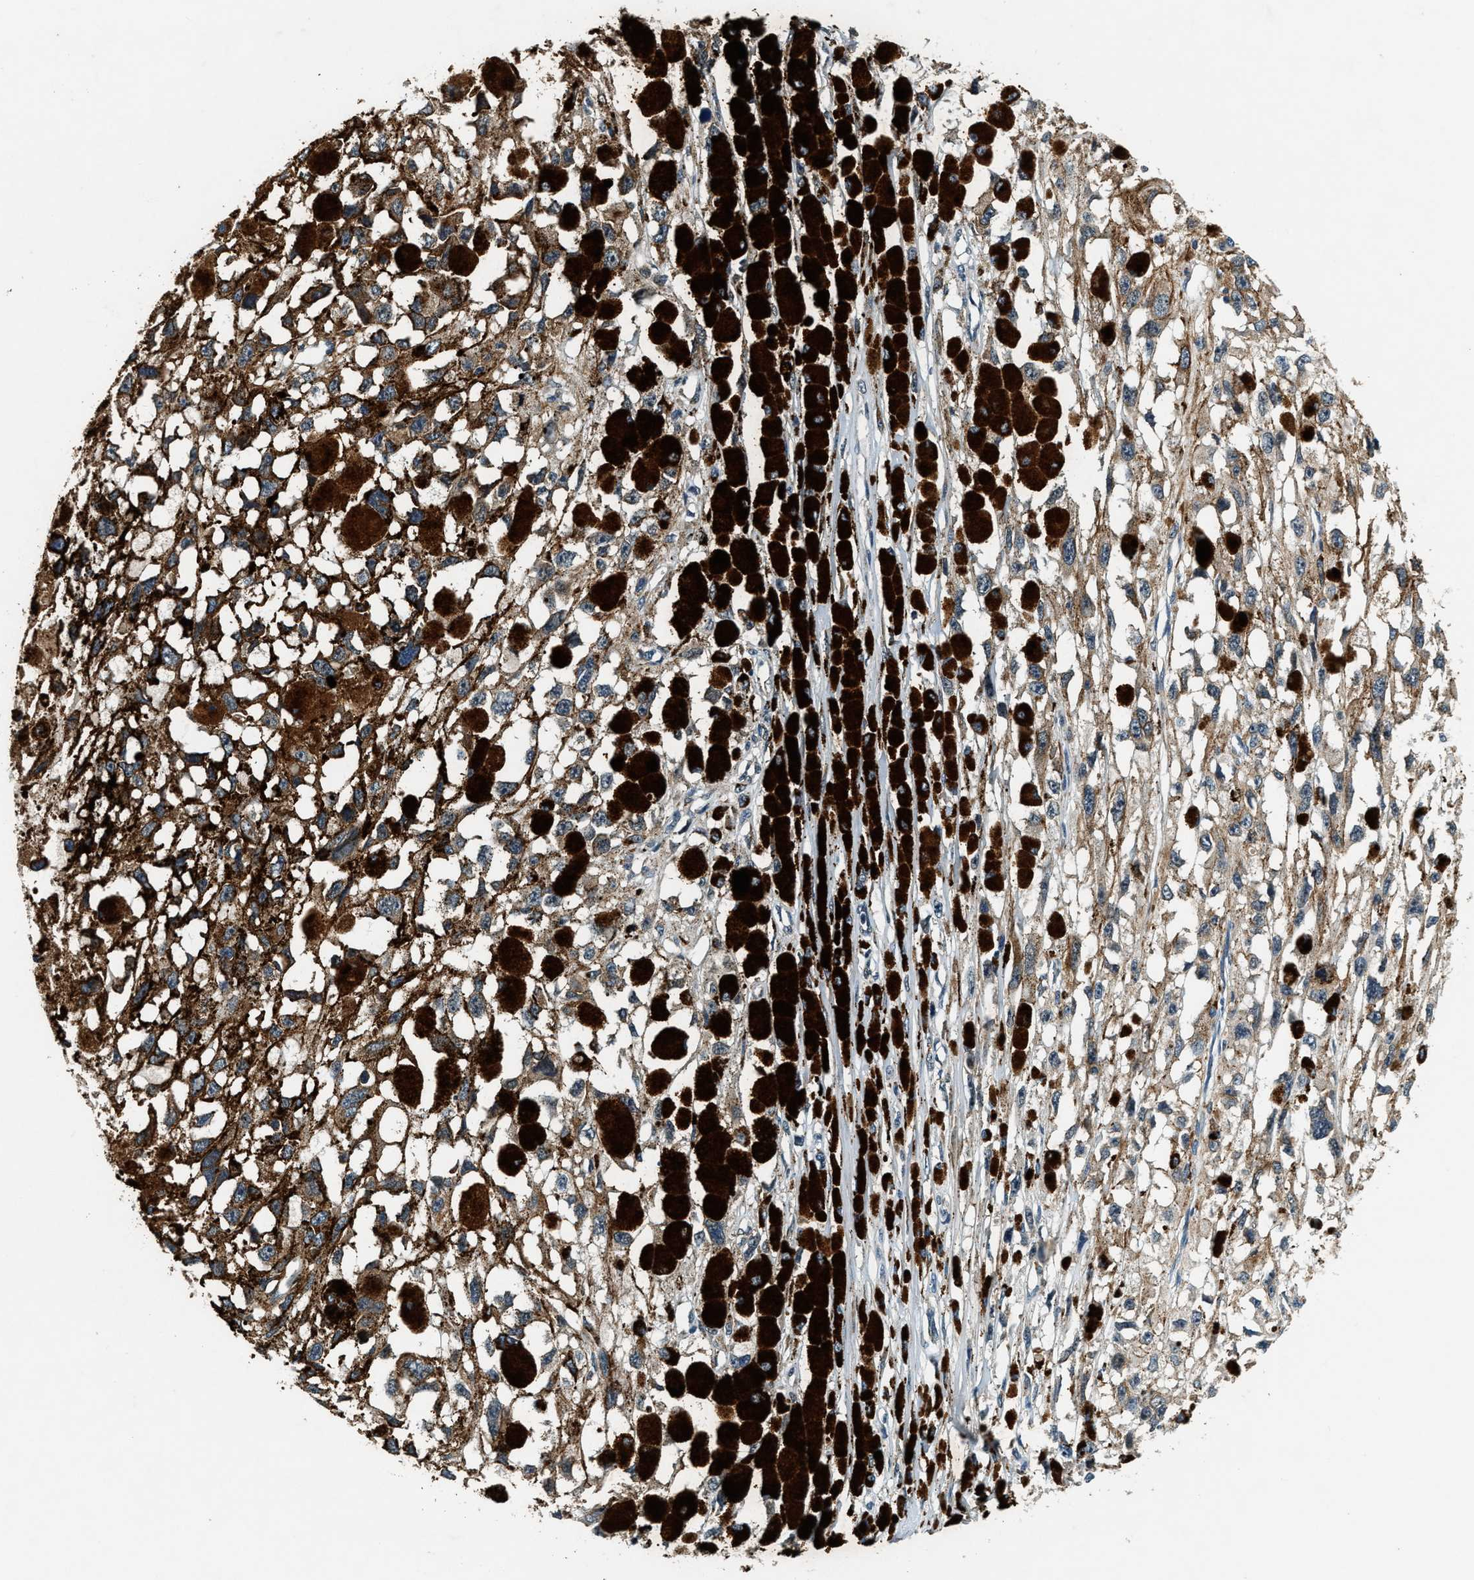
{"staining": {"intensity": "moderate", "quantity": ">75%", "location": "cytoplasmic/membranous"}, "tissue": "melanoma", "cell_type": "Tumor cells", "image_type": "cancer", "snomed": [{"axis": "morphology", "description": "Malignant melanoma, Metastatic site"}, {"axis": "topography", "description": "Lymph node"}], "caption": "Immunohistochemistry (IHC) micrograph of human melanoma stained for a protein (brown), which demonstrates medium levels of moderate cytoplasmic/membranous positivity in about >75% of tumor cells.", "gene": "C2orf66", "patient": {"sex": "male", "age": 59}}